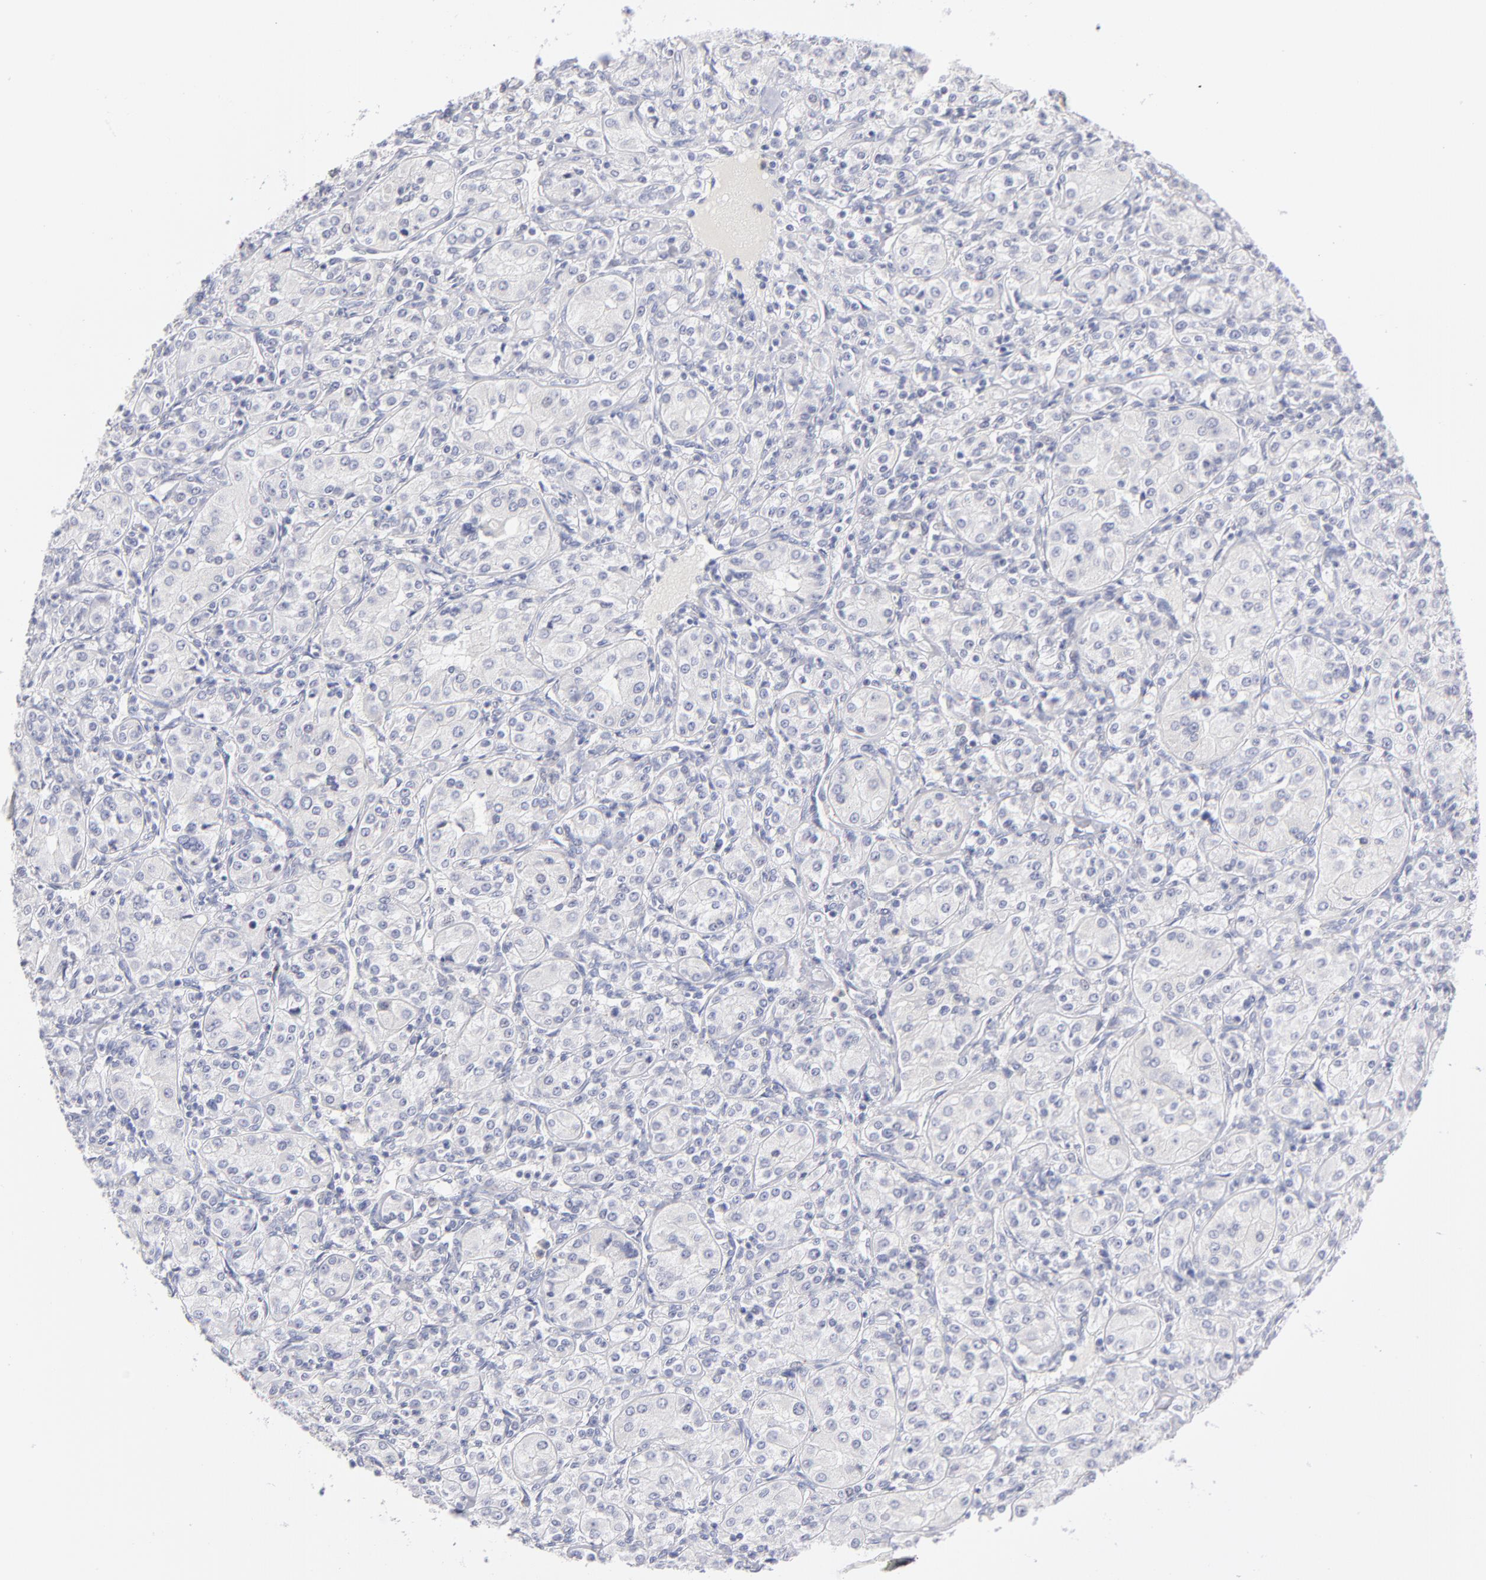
{"staining": {"intensity": "negative", "quantity": "none", "location": "none"}, "tissue": "renal cancer", "cell_type": "Tumor cells", "image_type": "cancer", "snomed": [{"axis": "morphology", "description": "Adenocarcinoma, NOS"}, {"axis": "topography", "description": "Kidney"}], "caption": "A high-resolution micrograph shows immunohistochemistry staining of renal cancer (adenocarcinoma), which exhibits no significant staining in tumor cells.", "gene": "MTHFD2", "patient": {"sex": "male", "age": 77}}